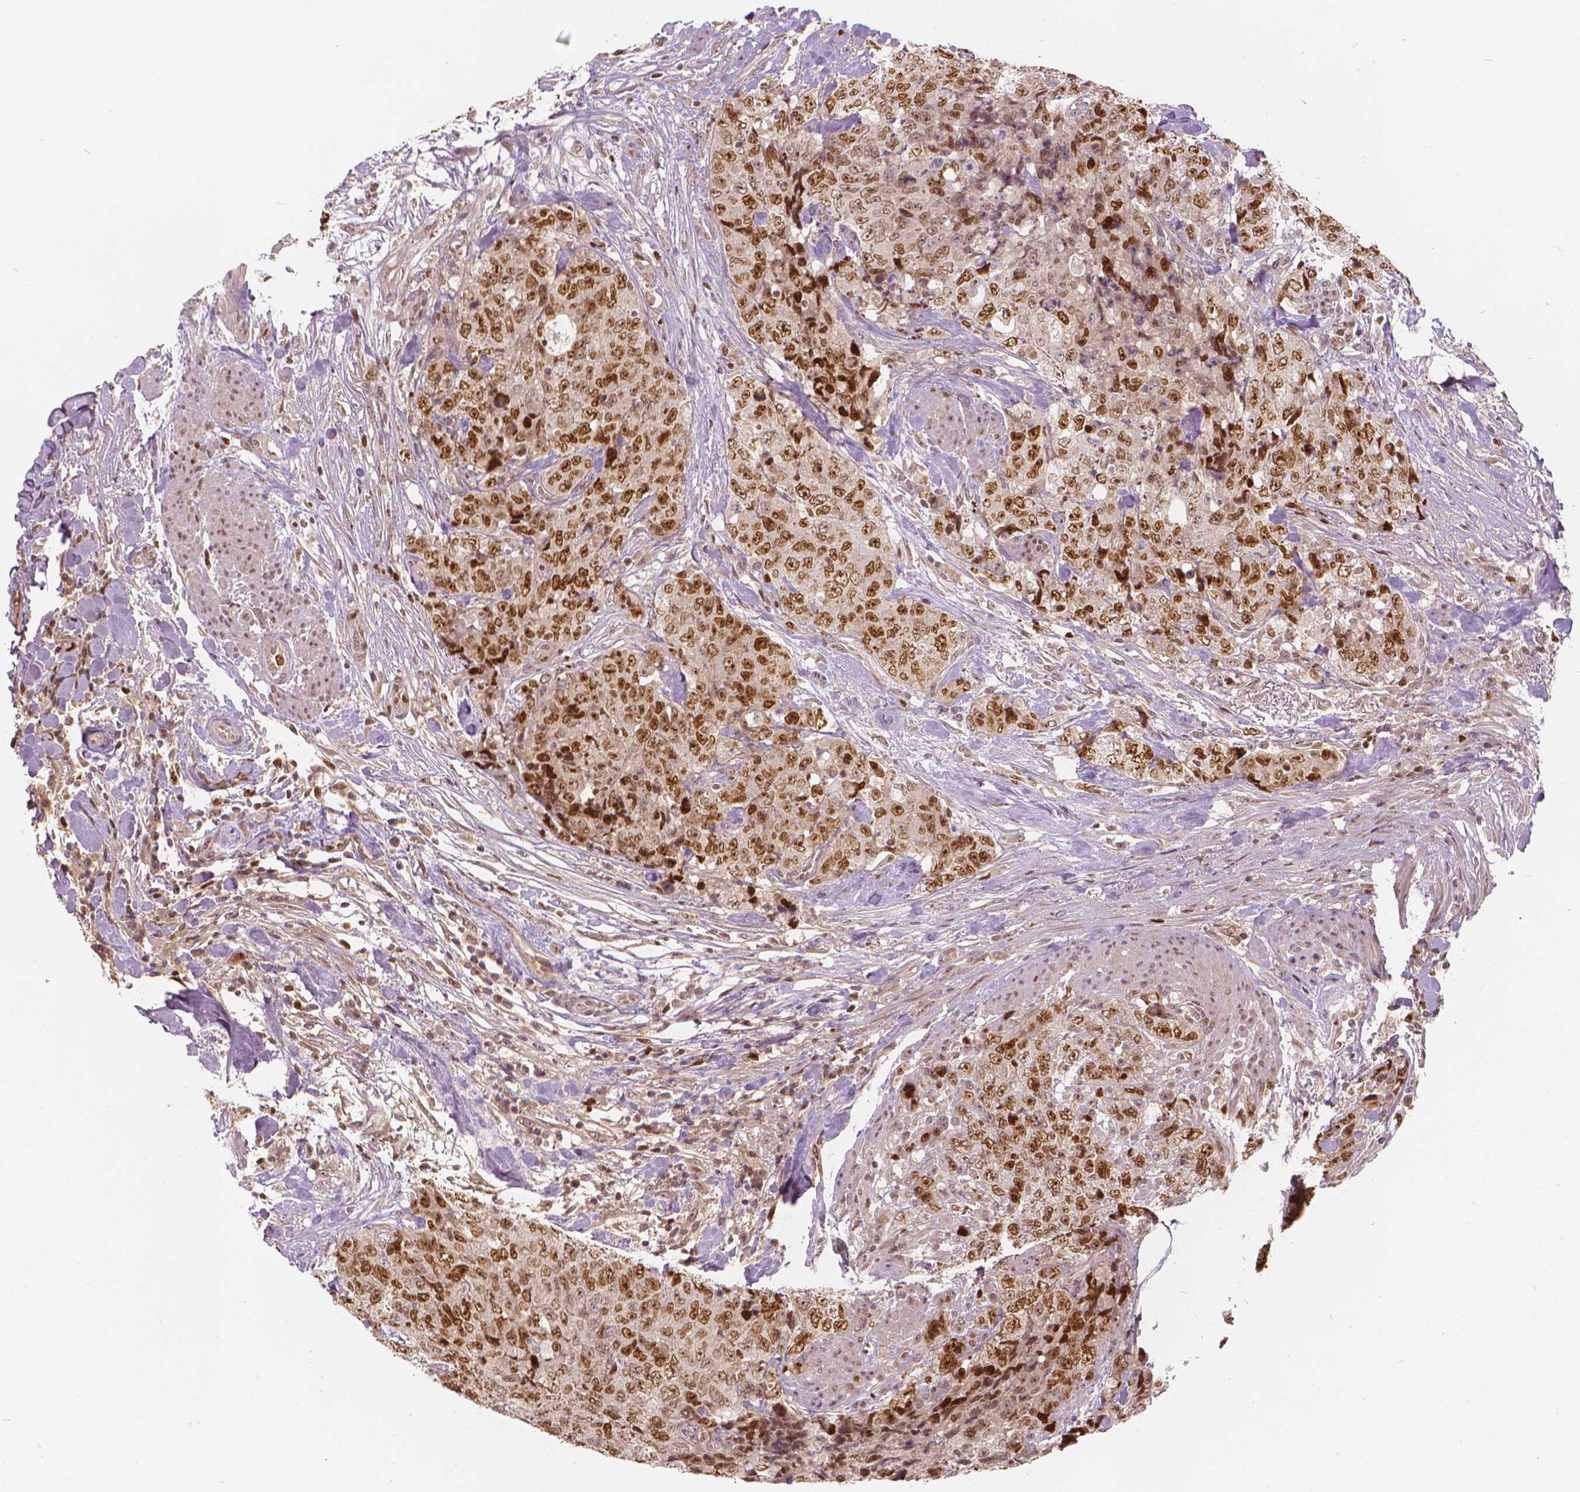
{"staining": {"intensity": "moderate", "quantity": ">75%", "location": "nuclear"}, "tissue": "urothelial cancer", "cell_type": "Tumor cells", "image_type": "cancer", "snomed": [{"axis": "morphology", "description": "Urothelial carcinoma, High grade"}, {"axis": "topography", "description": "Urinary bladder"}], "caption": "Protein positivity by immunohistochemistry (IHC) displays moderate nuclear staining in about >75% of tumor cells in urothelial carcinoma (high-grade).", "gene": "NSD2", "patient": {"sex": "female", "age": 78}}